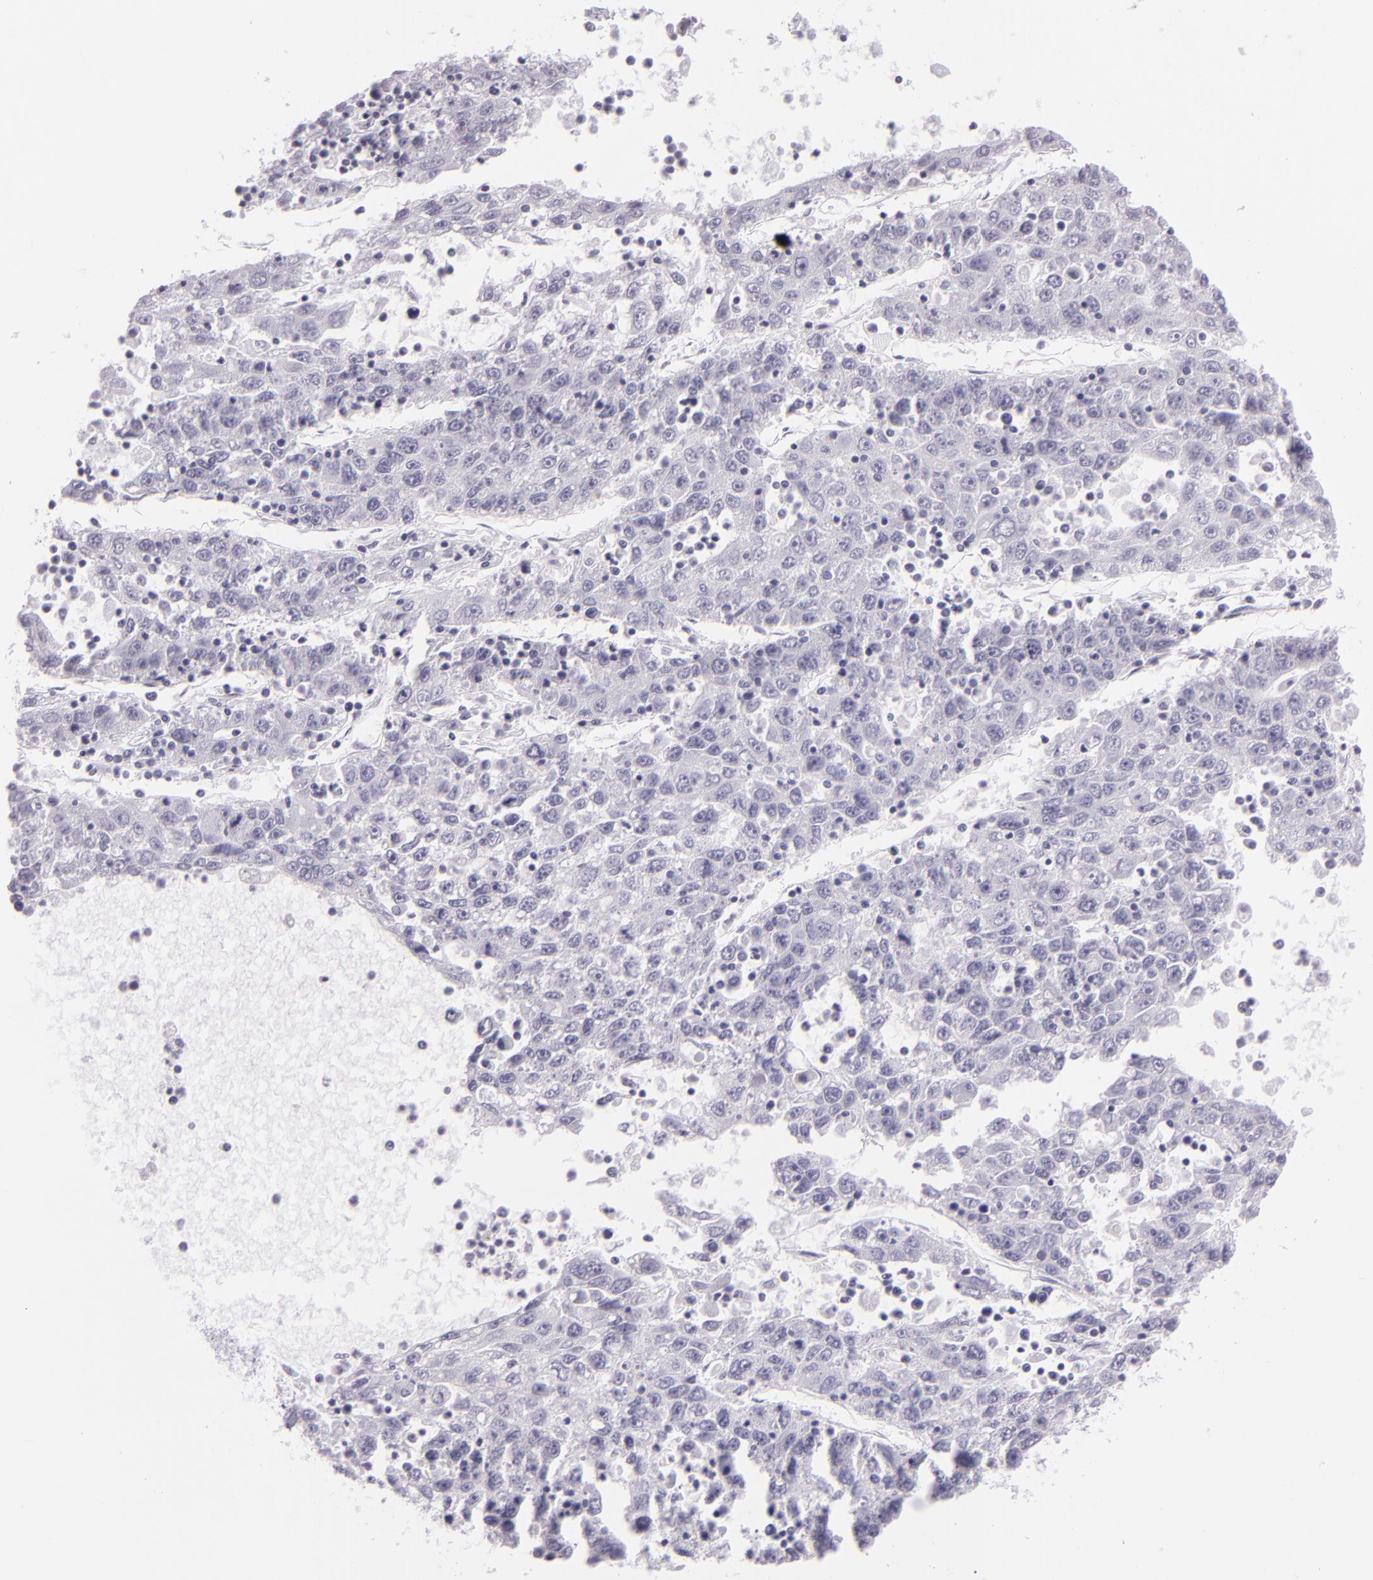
{"staining": {"intensity": "negative", "quantity": "none", "location": "none"}, "tissue": "liver cancer", "cell_type": "Tumor cells", "image_type": "cancer", "snomed": [{"axis": "morphology", "description": "Carcinoma, Hepatocellular, NOS"}, {"axis": "topography", "description": "Liver"}], "caption": "Immunohistochemical staining of hepatocellular carcinoma (liver) reveals no significant expression in tumor cells. (DAB (3,3'-diaminobenzidine) immunohistochemistry, high magnification).", "gene": "MUC6", "patient": {"sex": "male", "age": 49}}